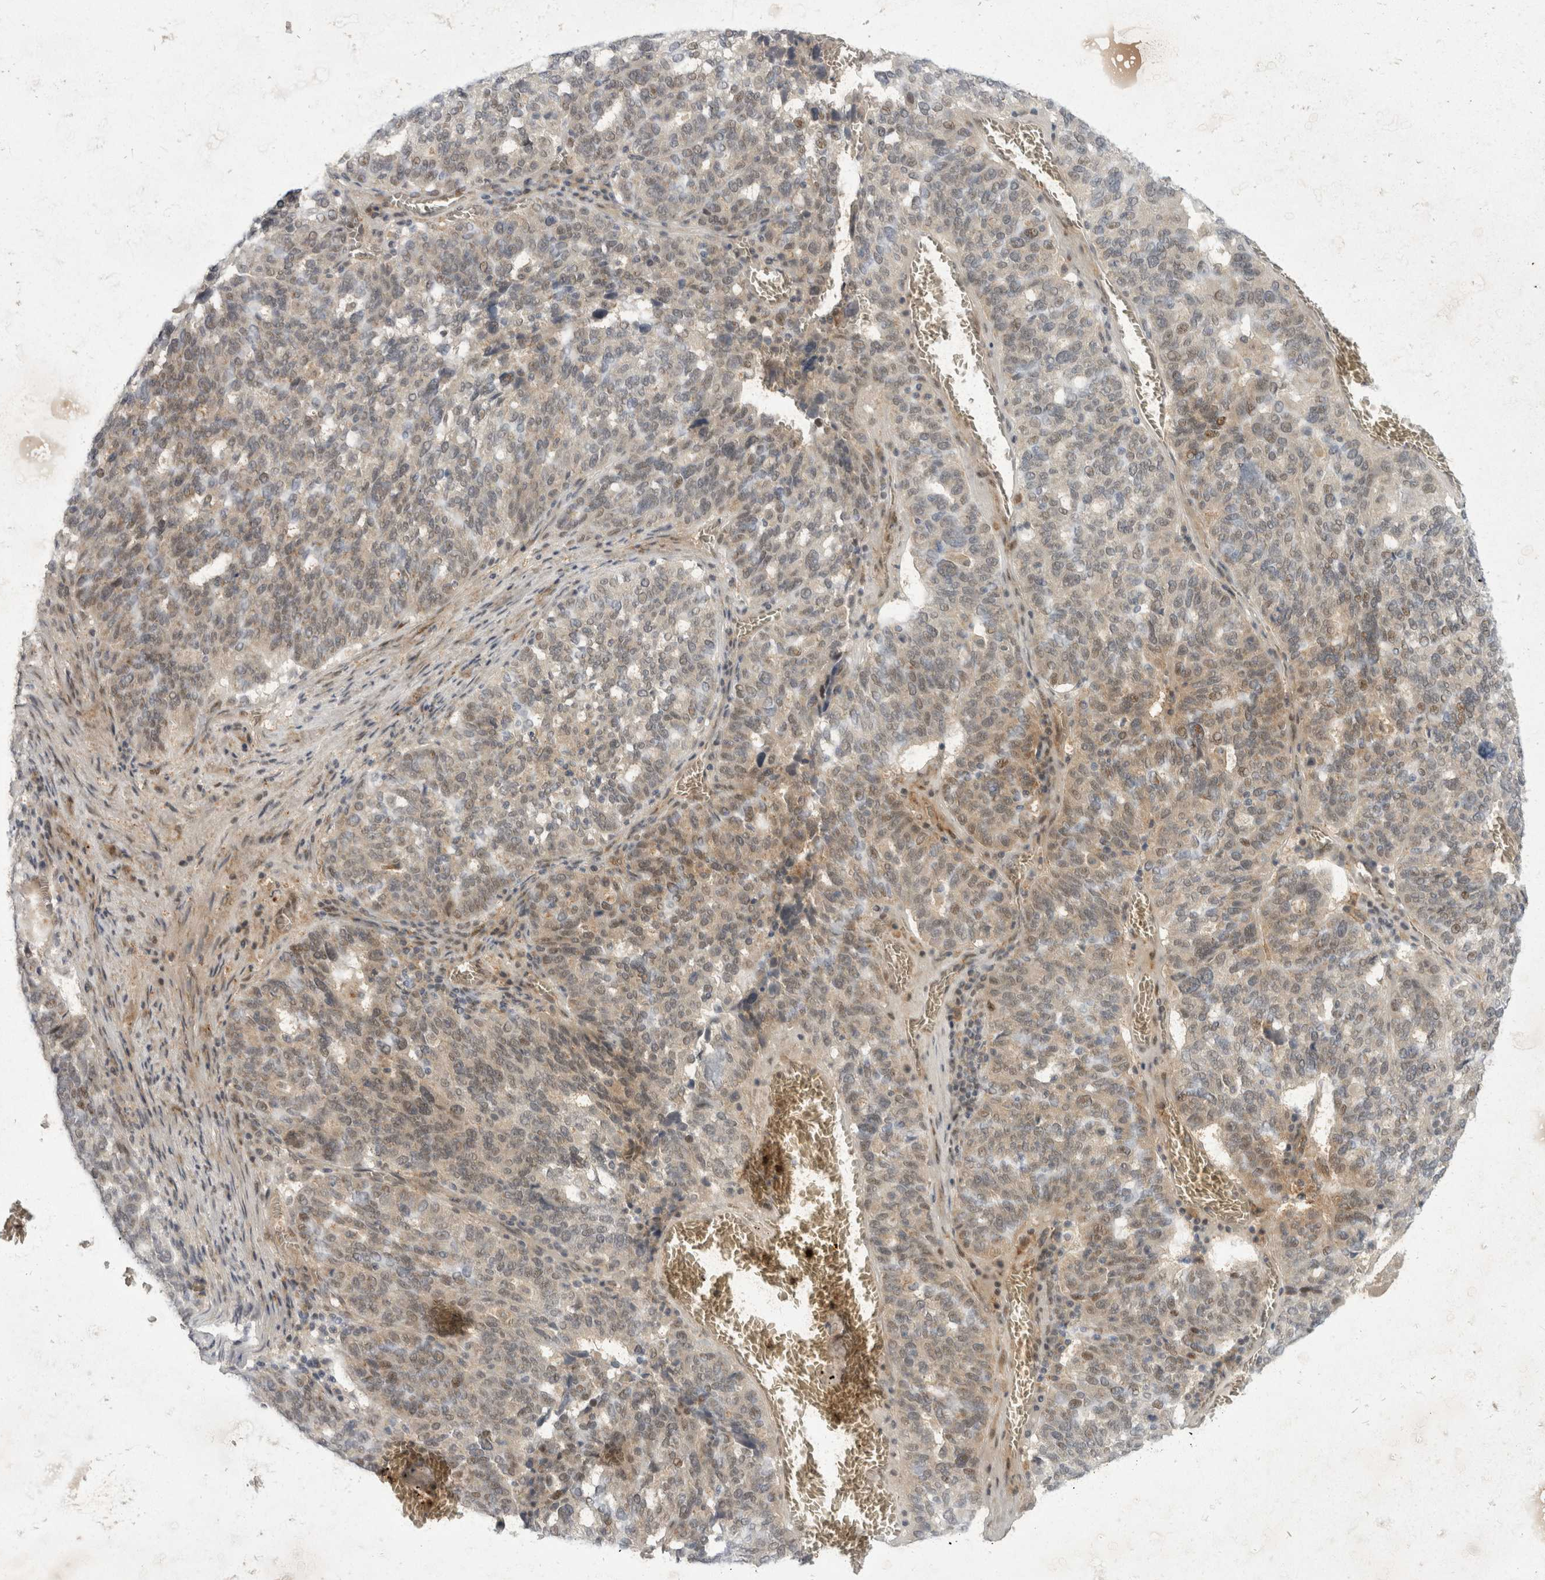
{"staining": {"intensity": "weak", "quantity": "25%-75%", "location": "cytoplasmic/membranous,nuclear"}, "tissue": "ovarian cancer", "cell_type": "Tumor cells", "image_type": "cancer", "snomed": [{"axis": "morphology", "description": "Cystadenocarcinoma, serous, NOS"}, {"axis": "topography", "description": "Ovary"}], "caption": "IHC staining of ovarian cancer, which displays low levels of weak cytoplasmic/membranous and nuclear positivity in approximately 25%-75% of tumor cells indicating weak cytoplasmic/membranous and nuclear protein staining. The staining was performed using DAB (3,3'-diaminobenzidine) (brown) for protein detection and nuclei were counterstained in hematoxylin (blue).", "gene": "TOM1L2", "patient": {"sex": "female", "age": 59}}